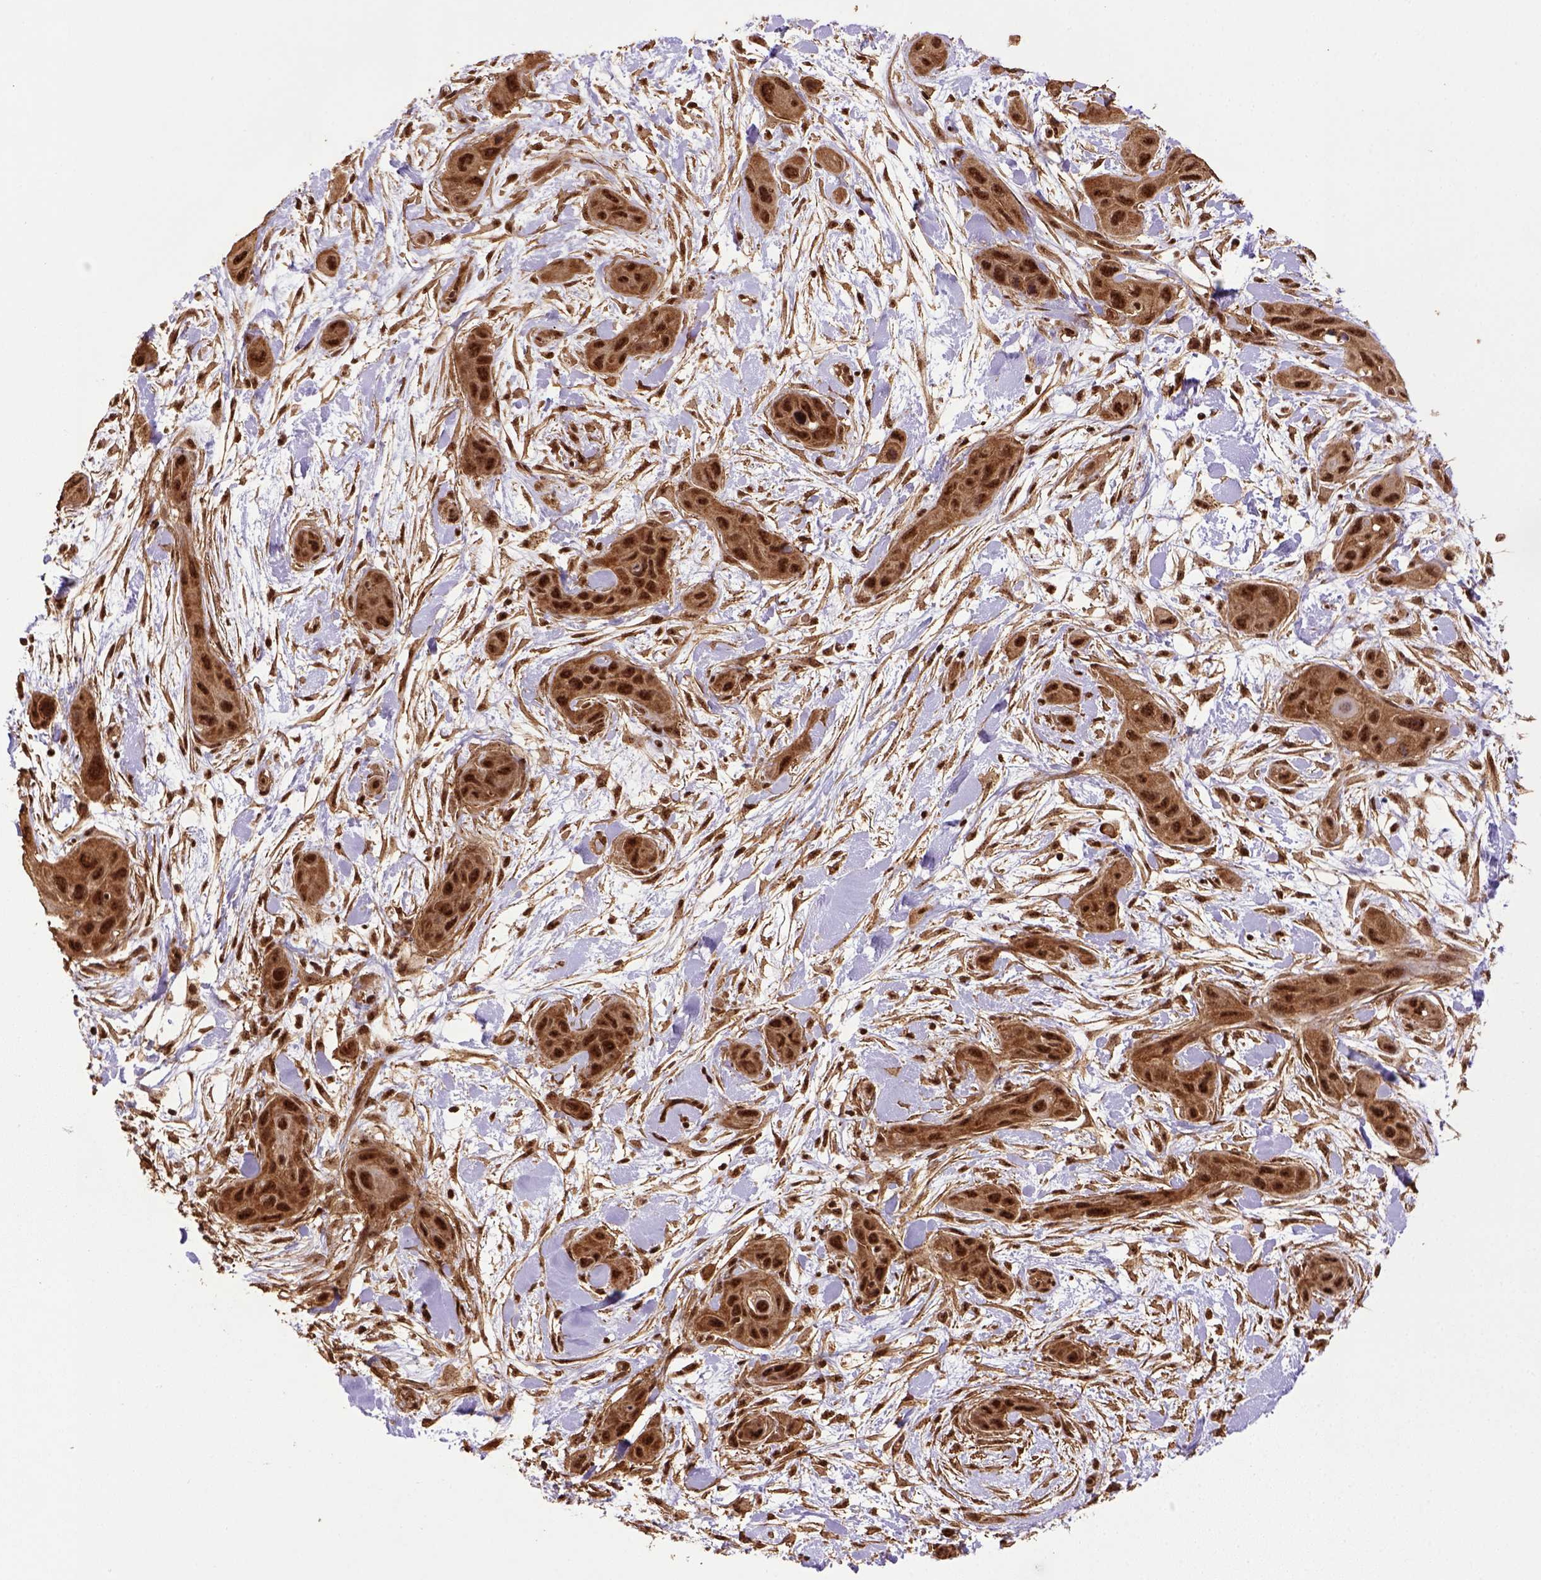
{"staining": {"intensity": "strong", "quantity": ">75%", "location": "nuclear"}, "tissue": "skin cancer", "cell_type": "Tumor cells", "image_type": "cancer", "snomed": [{"axis": "morphology", "description": "Squamous cell carcinoma, NOS"}, {"axis": "topography", "description": "Skin"}], "caption": "A brown stain labels strong nuclear expression of a protein in squamous cell carcinoma (skin) tumor cells. (Stains: DAB (3,3'-diaminobenzidine) in brown, nuclei in blue, Microscopy: brightfield microscopy at high magnification).", "gene": "PPIG", "patient": {"sex": "male", "age": 79}}